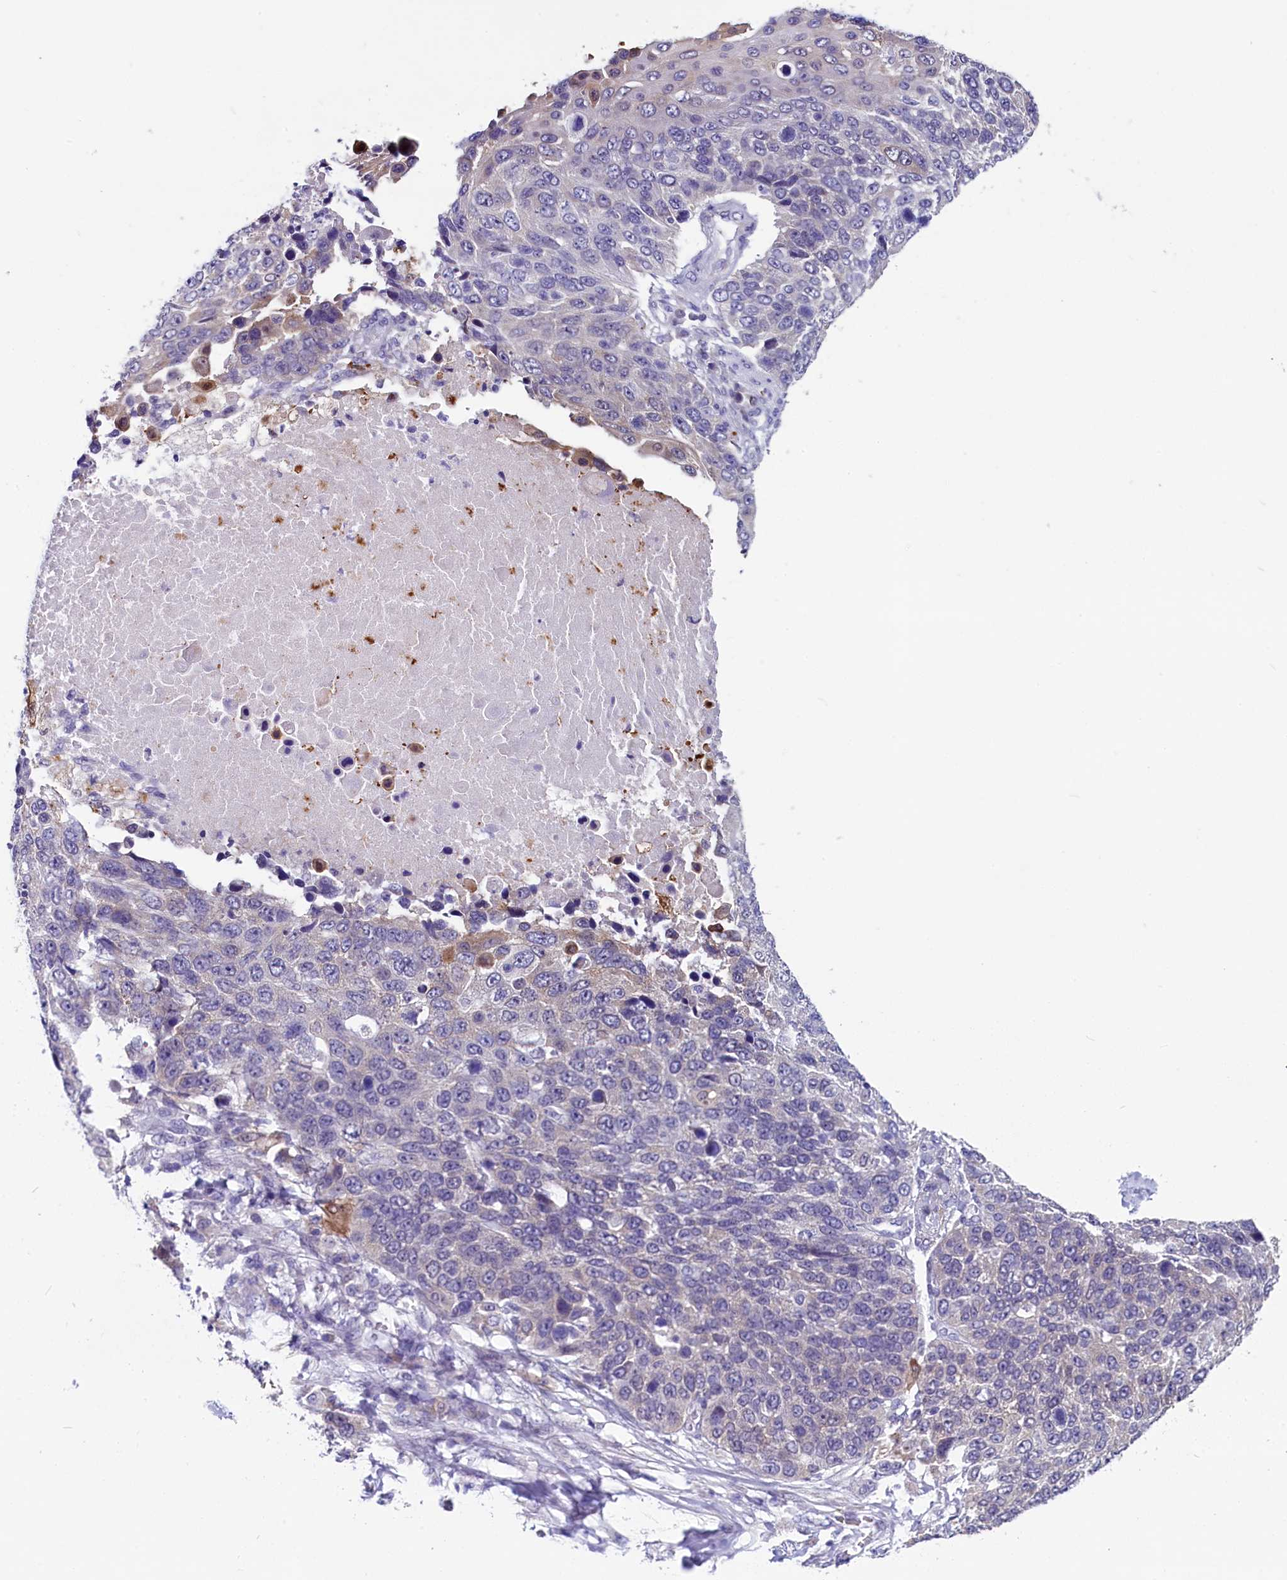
{"staining": {"intensity": "weak", "quantity": "<25%", "location": "cytoplasmic/membranous"}, "tissue": "lung cancer", "cell_type": "Tumor cells", "image_type": "cancer", "snomed": [{"axis": "morphology", "description": "Normal tissue, NOS"}, {"axis": "morphology", "description": "Squamous cell carcinoma, NOS"}, {"axis": "topography", "description": "Lymph node"}, {"axis": "topography", "description": "Lung"}], "caption": "Immunohistochemistry of squamous cell carcinoma (lung) demonstrates no staining in tumor cells.", "gene": "SCD5", "patient": {"sex": "male", "age": 66}}